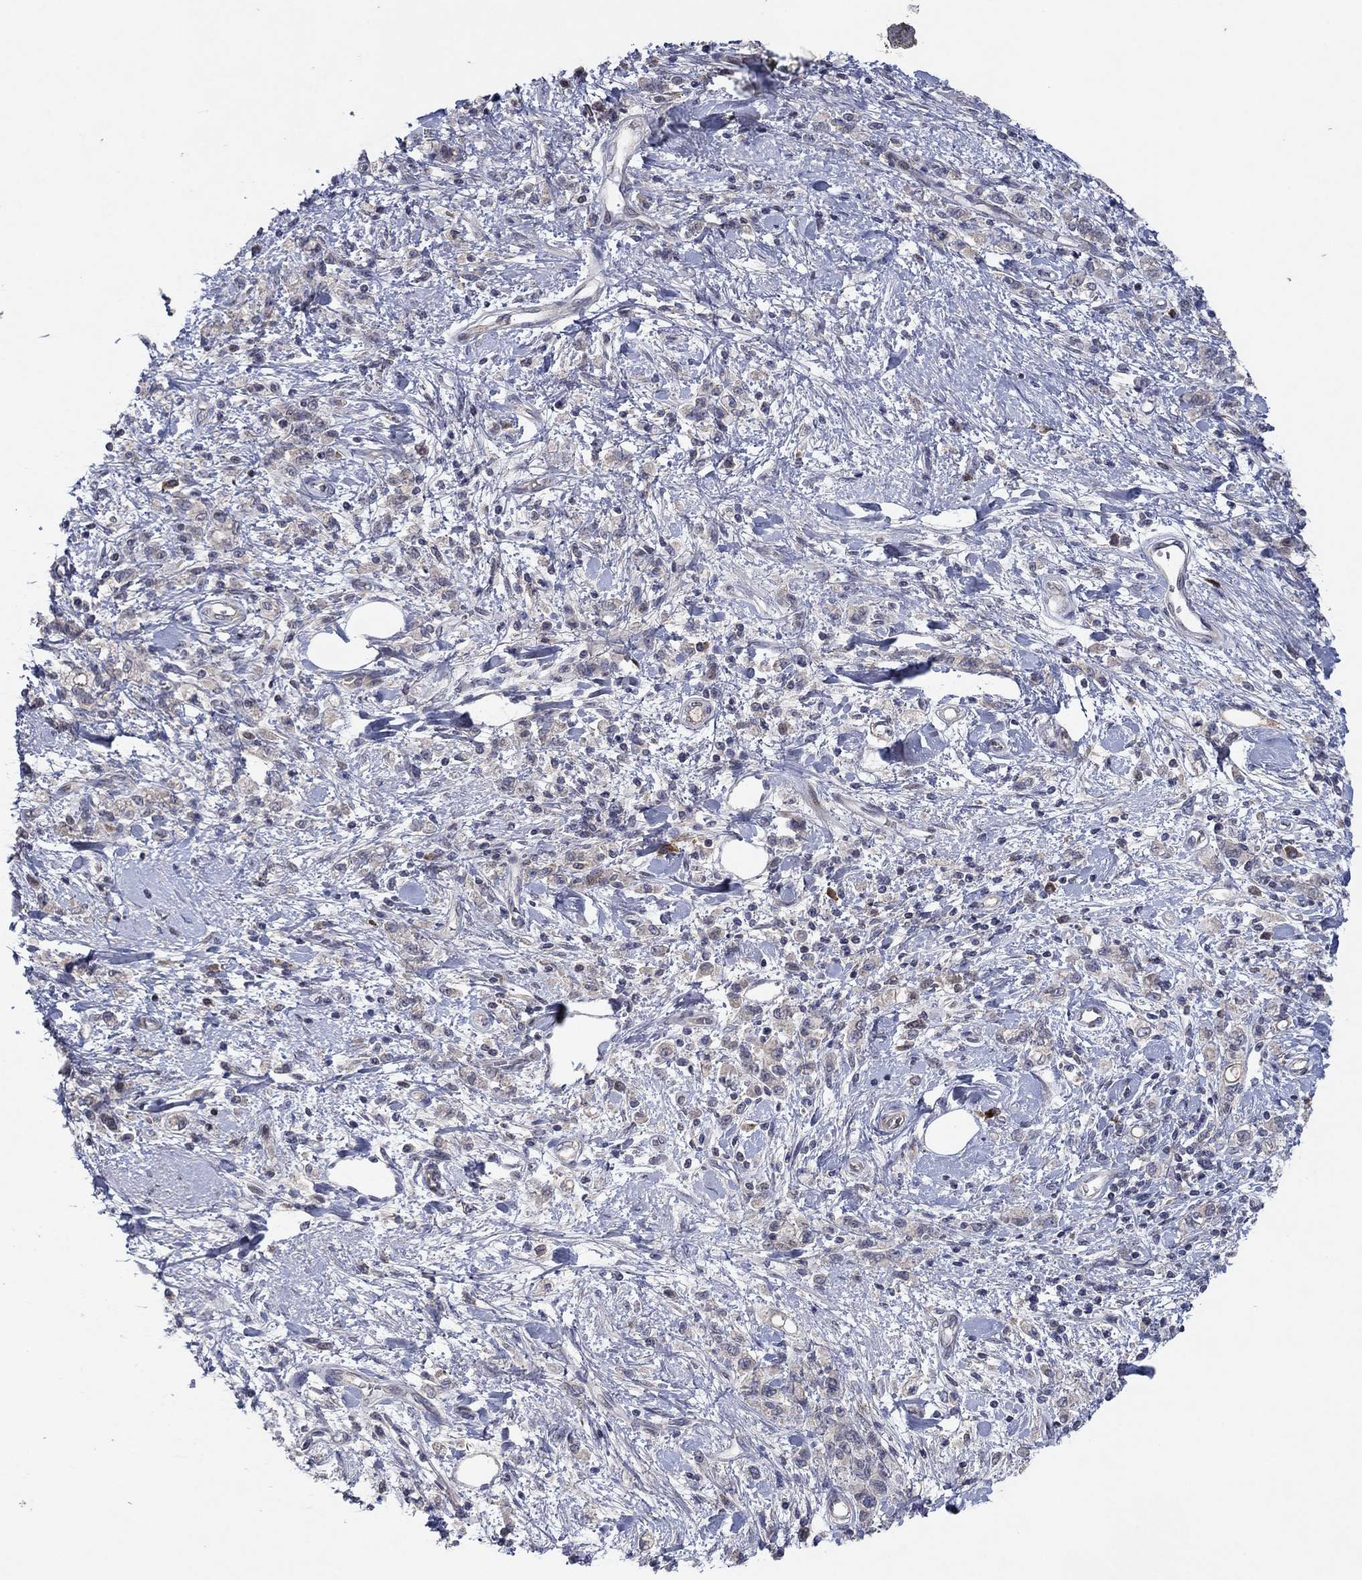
{"staining": {"intensity": "weak", "quantity": "25%-75%", "location": "cytoplasmic/membranous"}, "tissue": "stomach cancer", "cell_type": "Tumor cells", "image_type": "cancer", "snomed": [{"axis": "morphology", "description": "Adenocarcinoma, NOS"}, {"axis": "topography", "description": "Stomach"}], "caption": "This is an image of immunohistochemistry (IHC) staining of stomach adenocarcinoma, which shows weak expression in the cytoplasmic/membranous of tumor cells.", "gene": "IL4", "patient": {"sex": "male", "age": 77}}